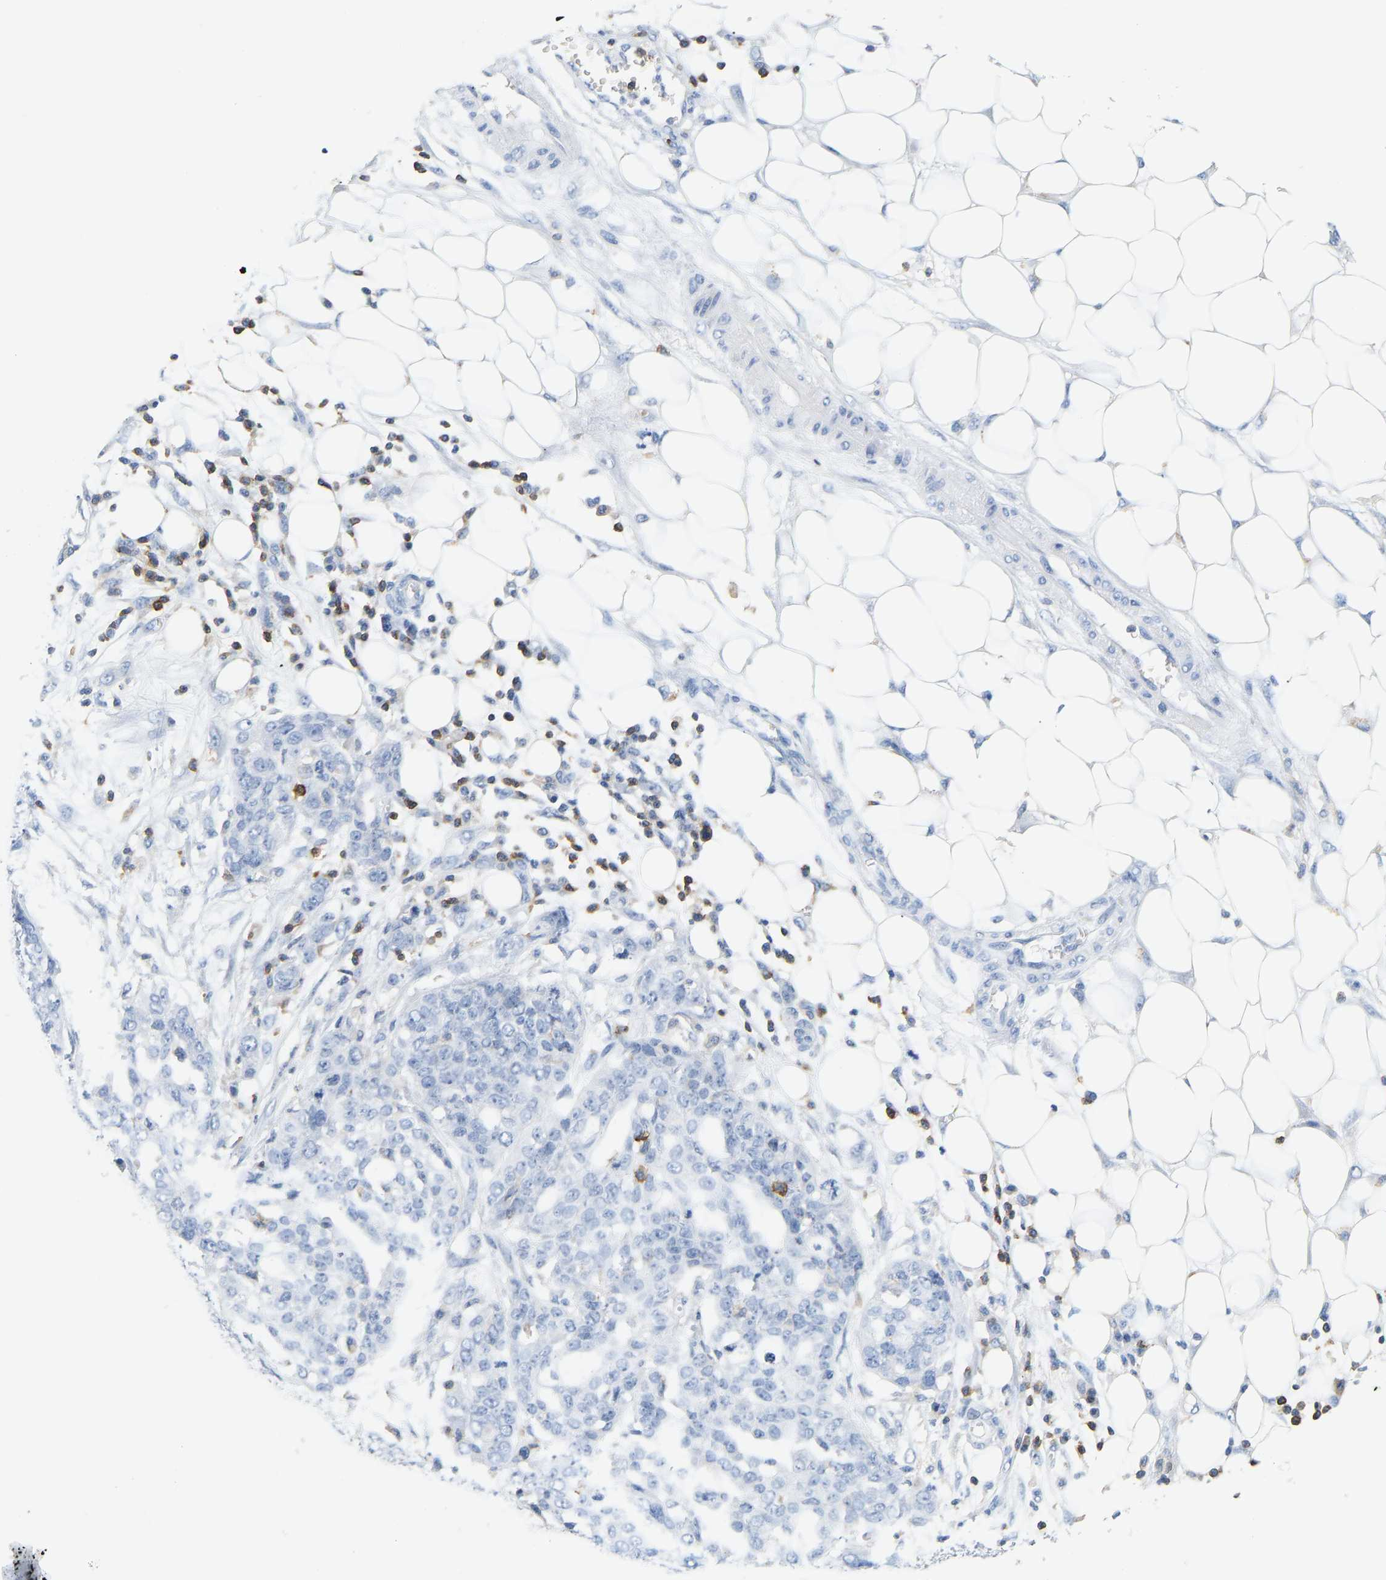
{"staining": {"intensity": "negative", "quantity": "none", "location": "none"}, "tissue": "ovarian cancer", "cell_type": "Tumor cells", "image_type": "cancer", "snomed": [{"axis": "morphology", "description": "Cystadenocarcinoma, serous, NOS"}, {"axis": "topography", "description": "Soft tissue"}, {"axis": "topography", "description": "Ovary"}], "caption": "Tumor cells are negative for protein expression in human ovarian cancer.", "gene": "EVL", "patient": {"sex": "female", "age": 57}}